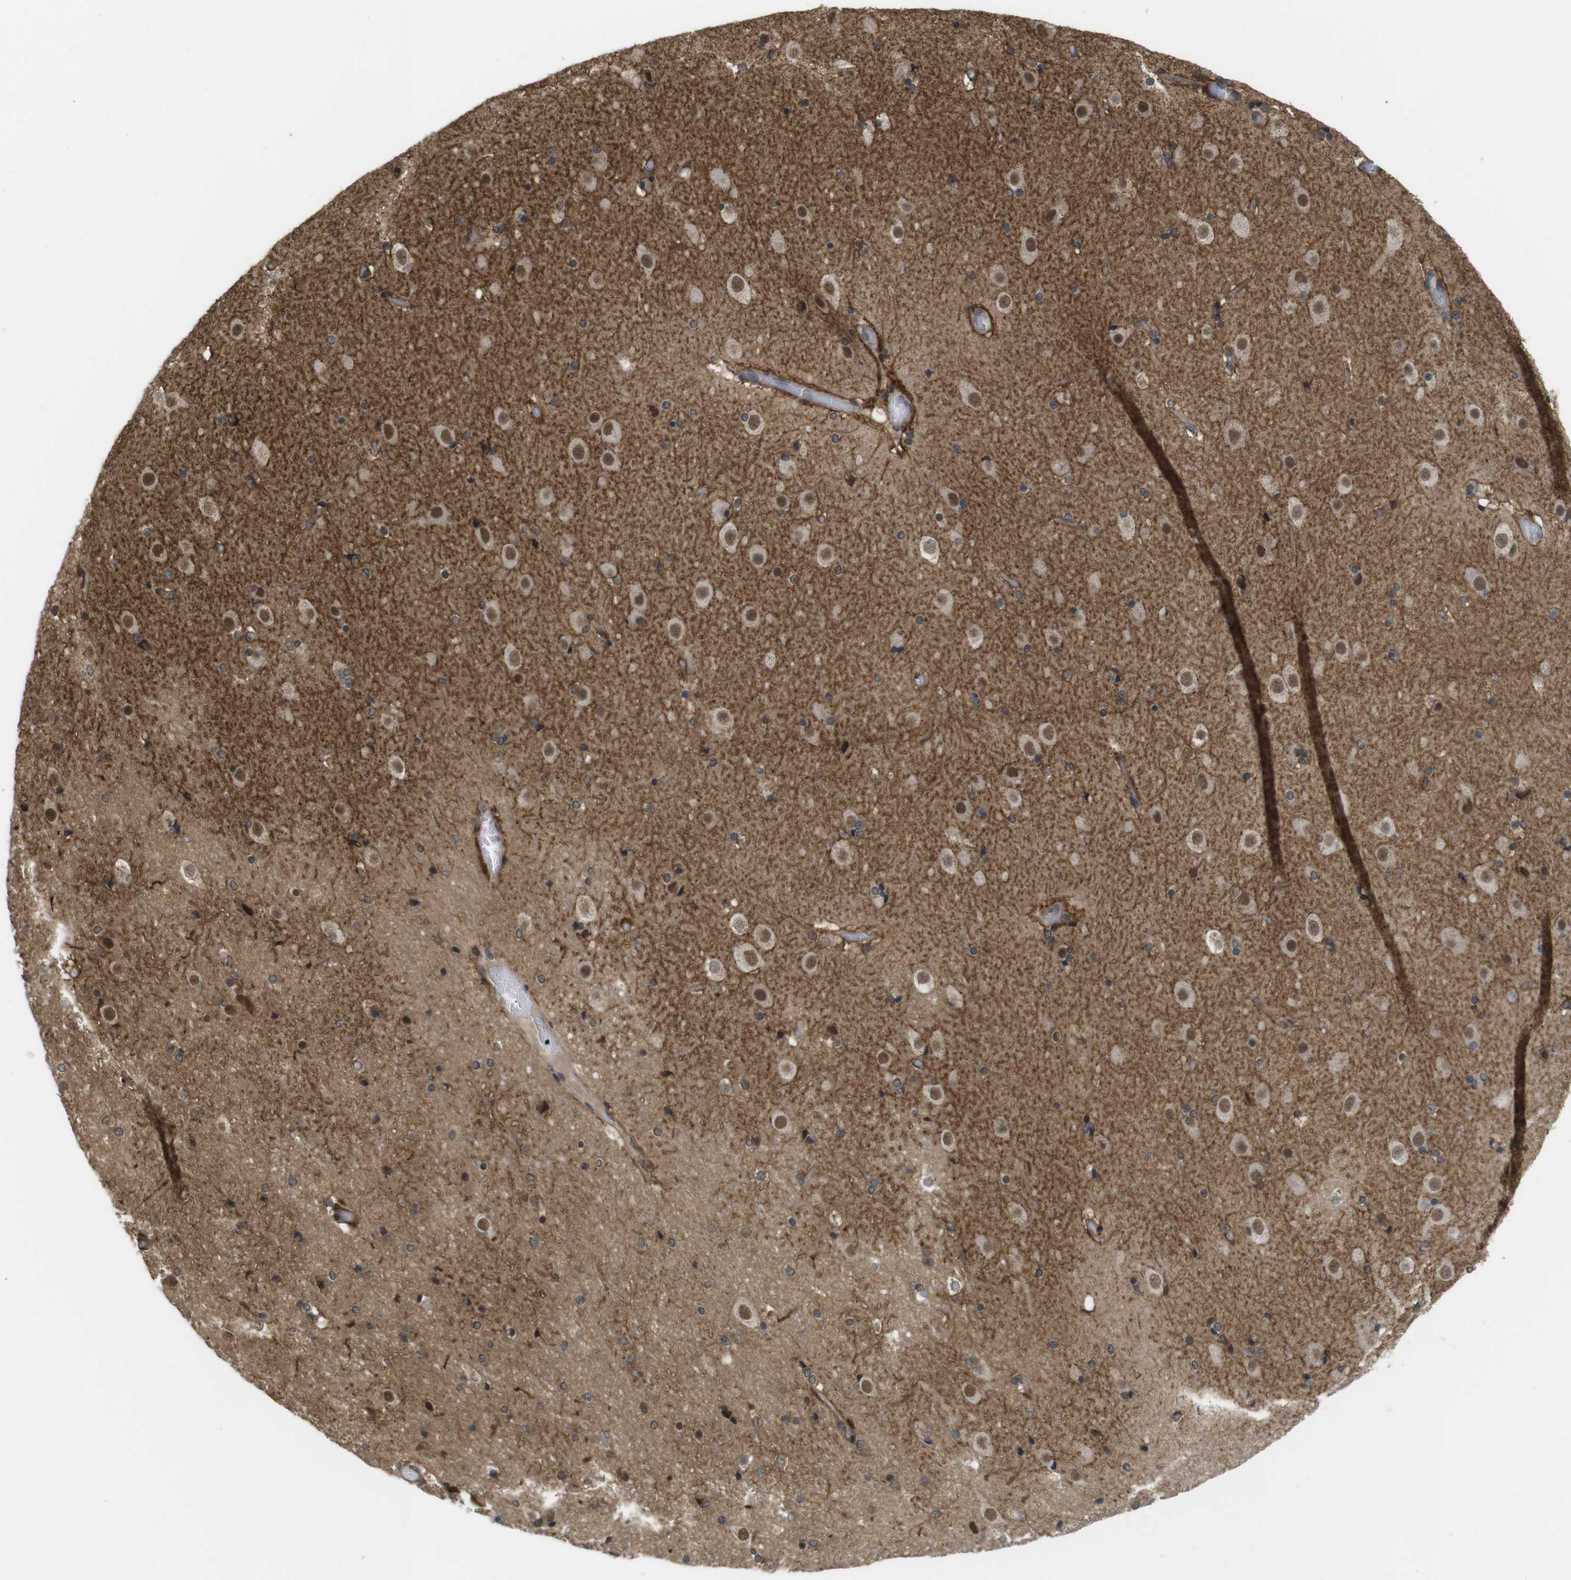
{"staining": {"intensity": "strong", "quantity": "<25%", "location": "cytoplasmic/membranous"}, "tissue": "cerebral cortex", "cell_type": "Endothelial cells", "image_type": "normal", "snomed": [{"axis": "morphology", "description": "Normal tissue, NOS"}, {"axis": "topography", "description": "Cerebral cortex"}], "caption": "A high-resolution image shows immunohistochemistry staining of benign cerebral cortex, which reveals strong cytoplasmic/membranous staining in approximately <25% of endothelial cells.", "gene": "RNF130", "patient": {"sex": "male", "age": 57}}